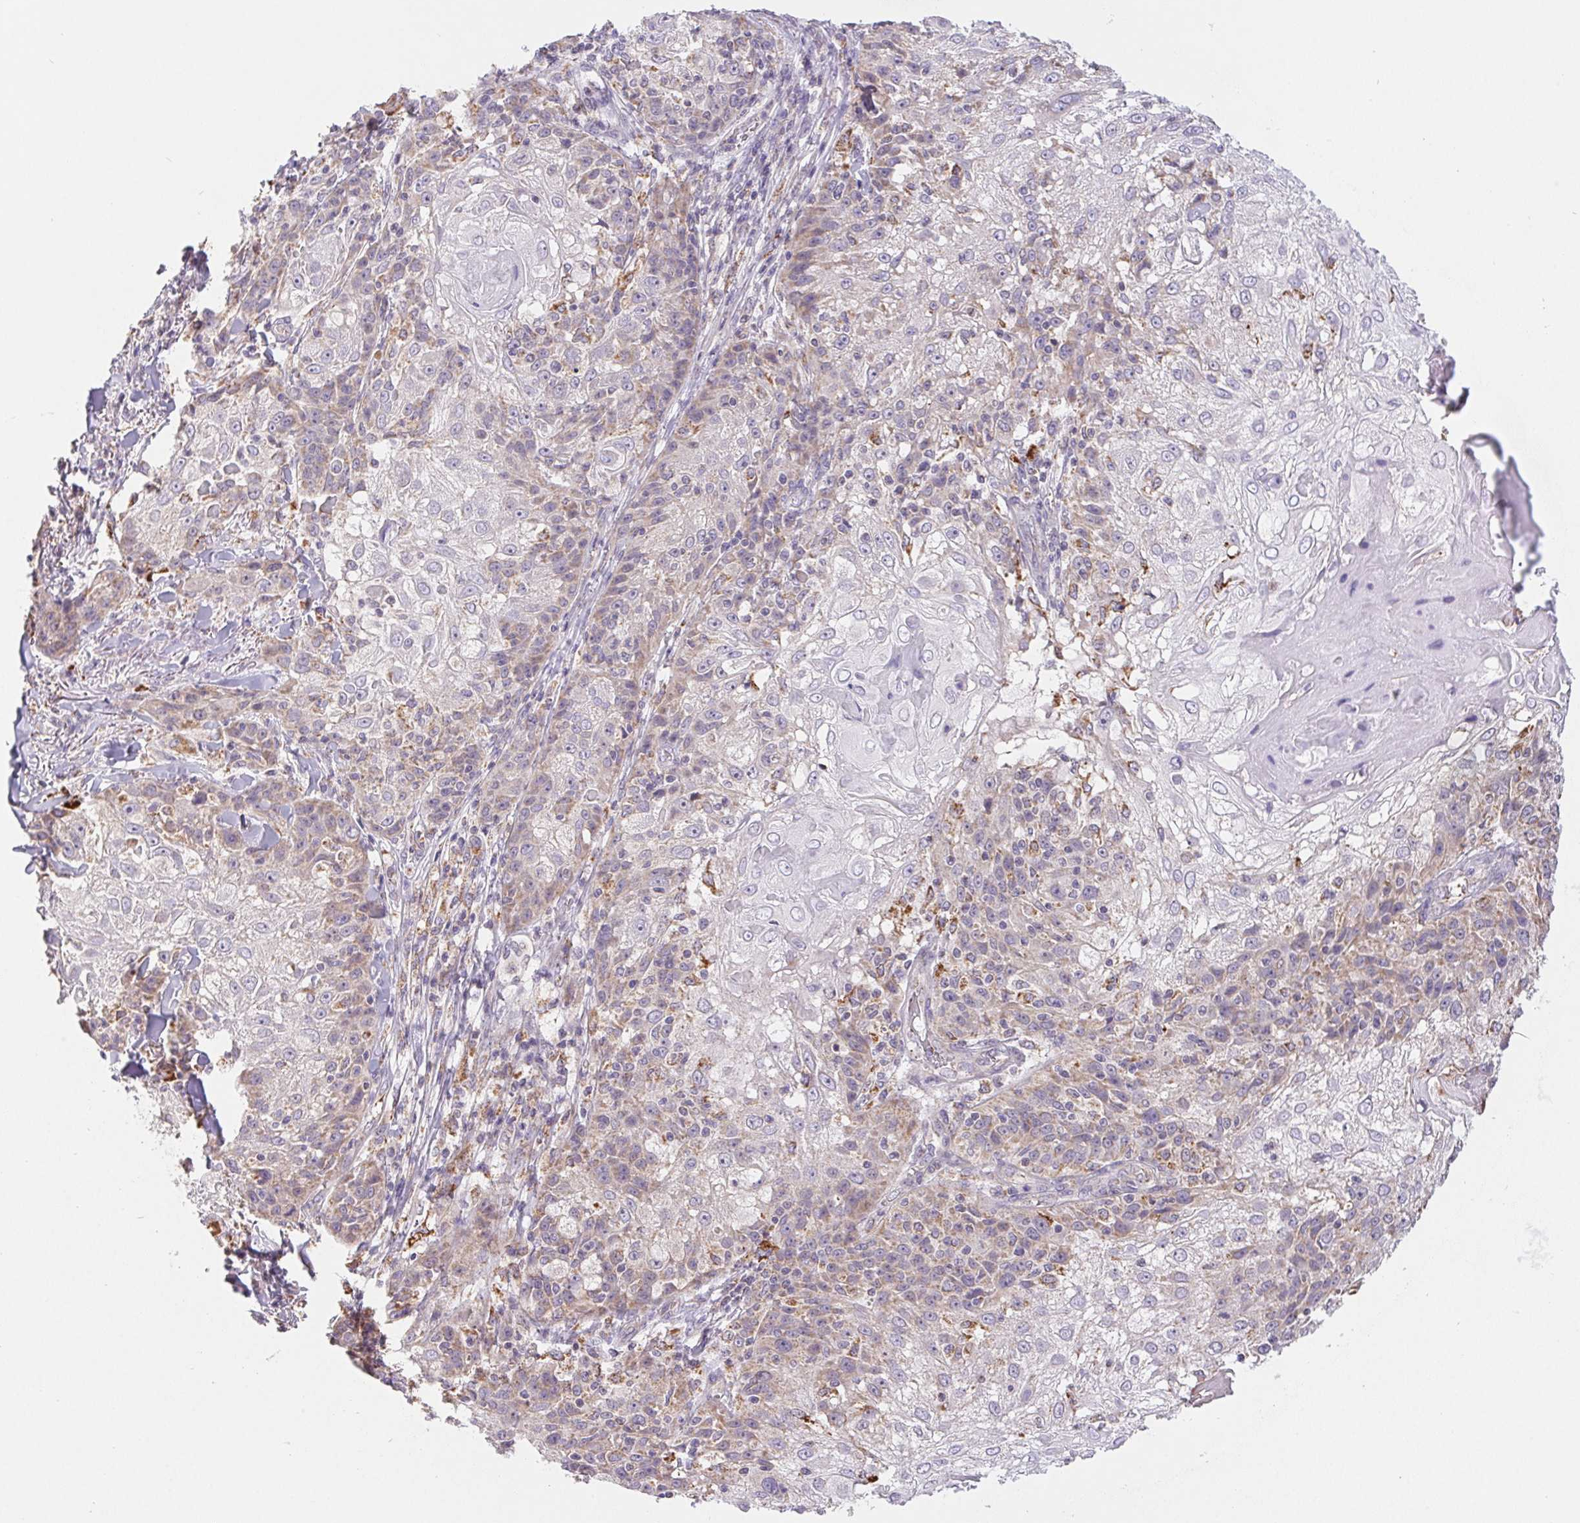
{"staining": {"intensity": "weak", "quantity": "<25%", "location": "cytoplasmic/membranous"}, "tissue": "skin cancer", "cell_type": "Tumor cells", "image_type": "cancer", "snomed": [{"axis": "morphology", "description": "Normal tissue, NOS"}, {"axis": "morphology", "description": "Squamous cell carcinoma, NOS"}, {"axis": "topography", "description": "Skin"}], "caption": "There is no significant staining in tumor cells of skin cancer.", "gene": "EMC6", "patient": {"sex": "female", "age": 83}}